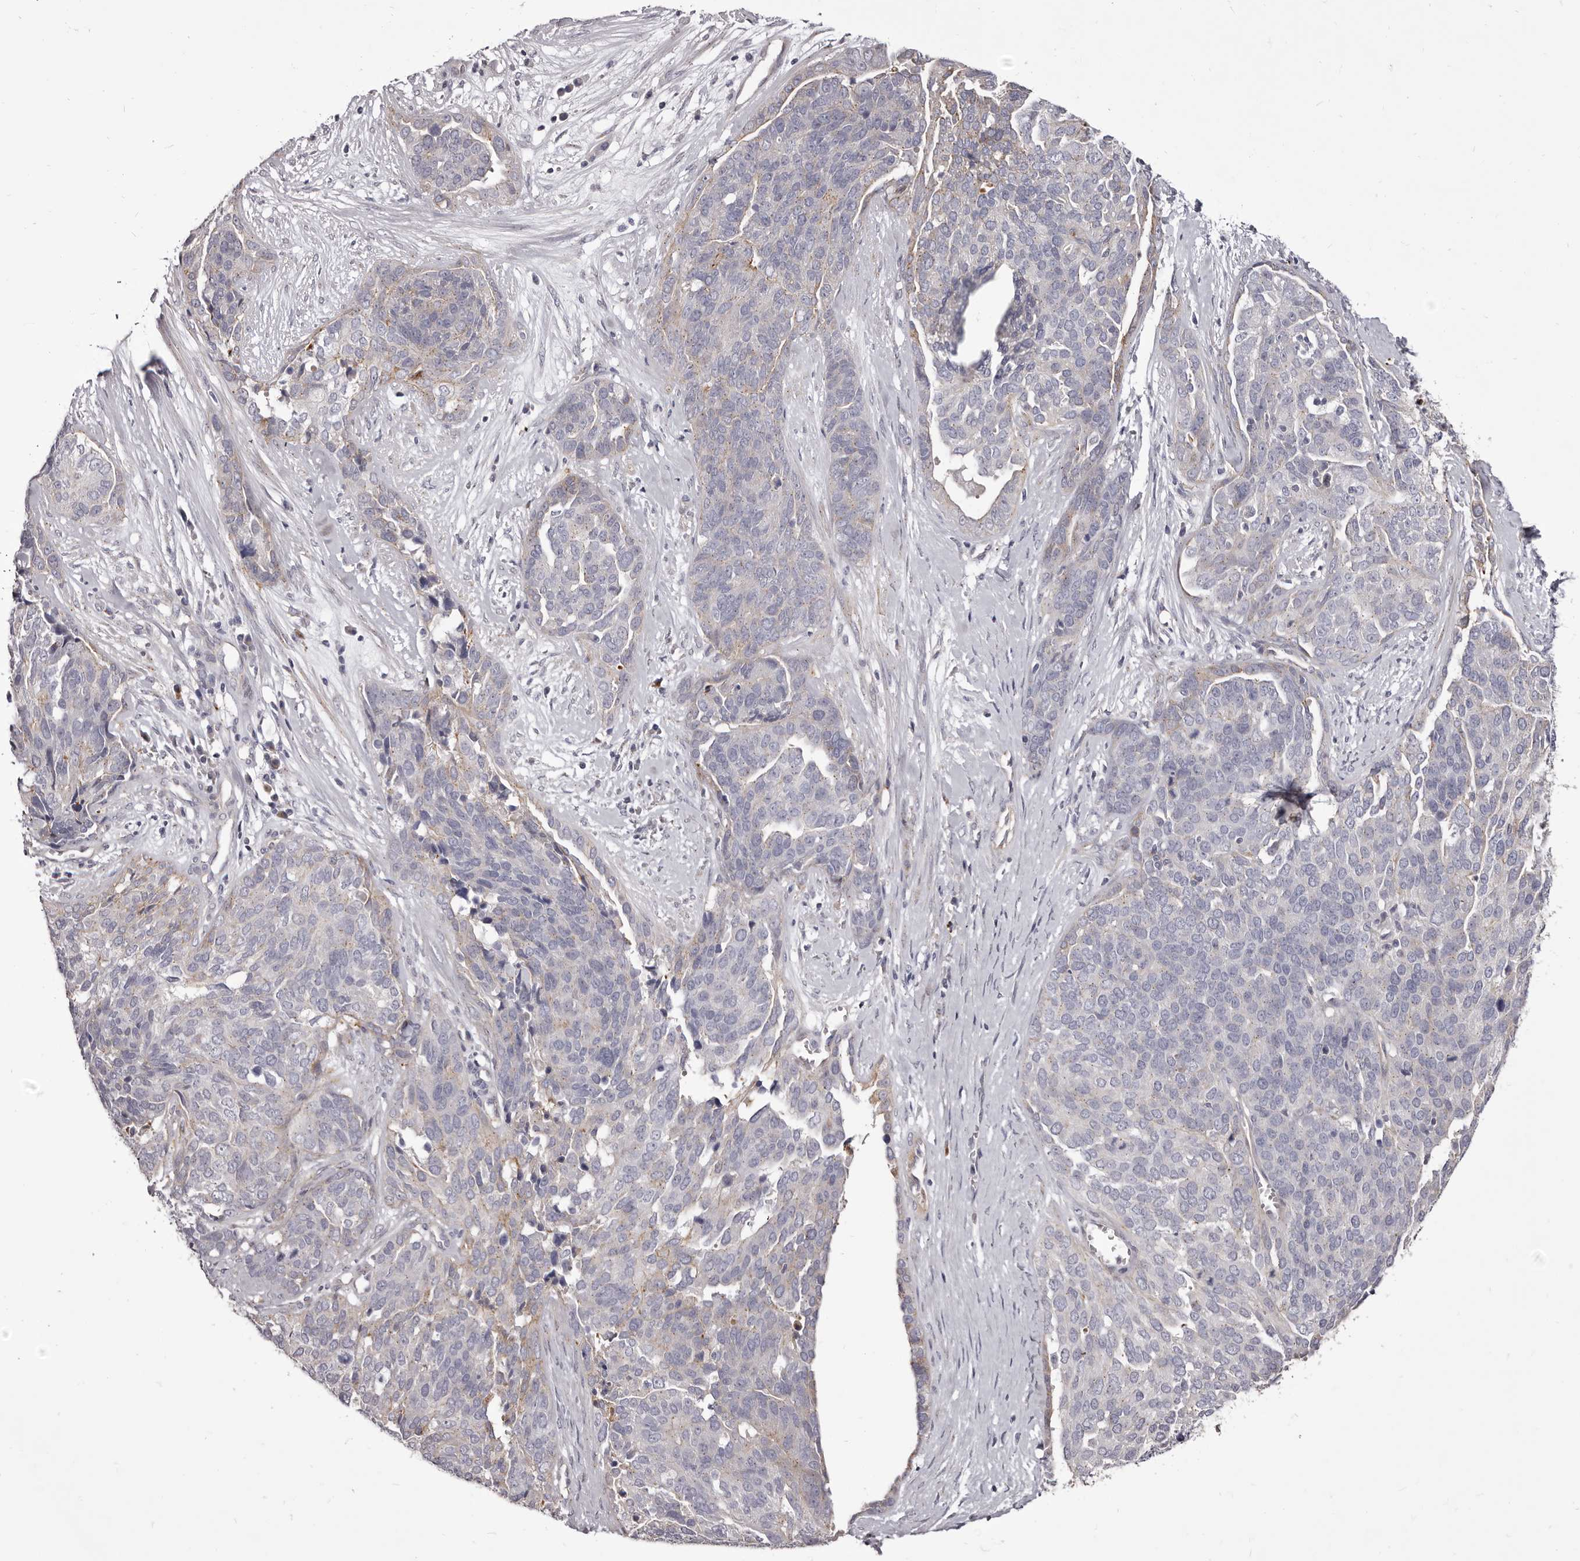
{"staining": {"intensity": "negative", "quantity": "none", "location": "none"}, "tissue": "ovarian cancer", "cell_type": "Tumor cells", "image_type": "cancer", "snomed": [{"axis": "morphology", "description": "Cystadenocarcinoma, serous, NOS"}, {"axis": "topography", "description": "Ovary"}], "caption": "DAB immunohistochemical staining of ovarian cancer demonstrates no significant staining in tumor cells.", "gene": "PEG10", "patient": {"sex": "female", "age": 44}}